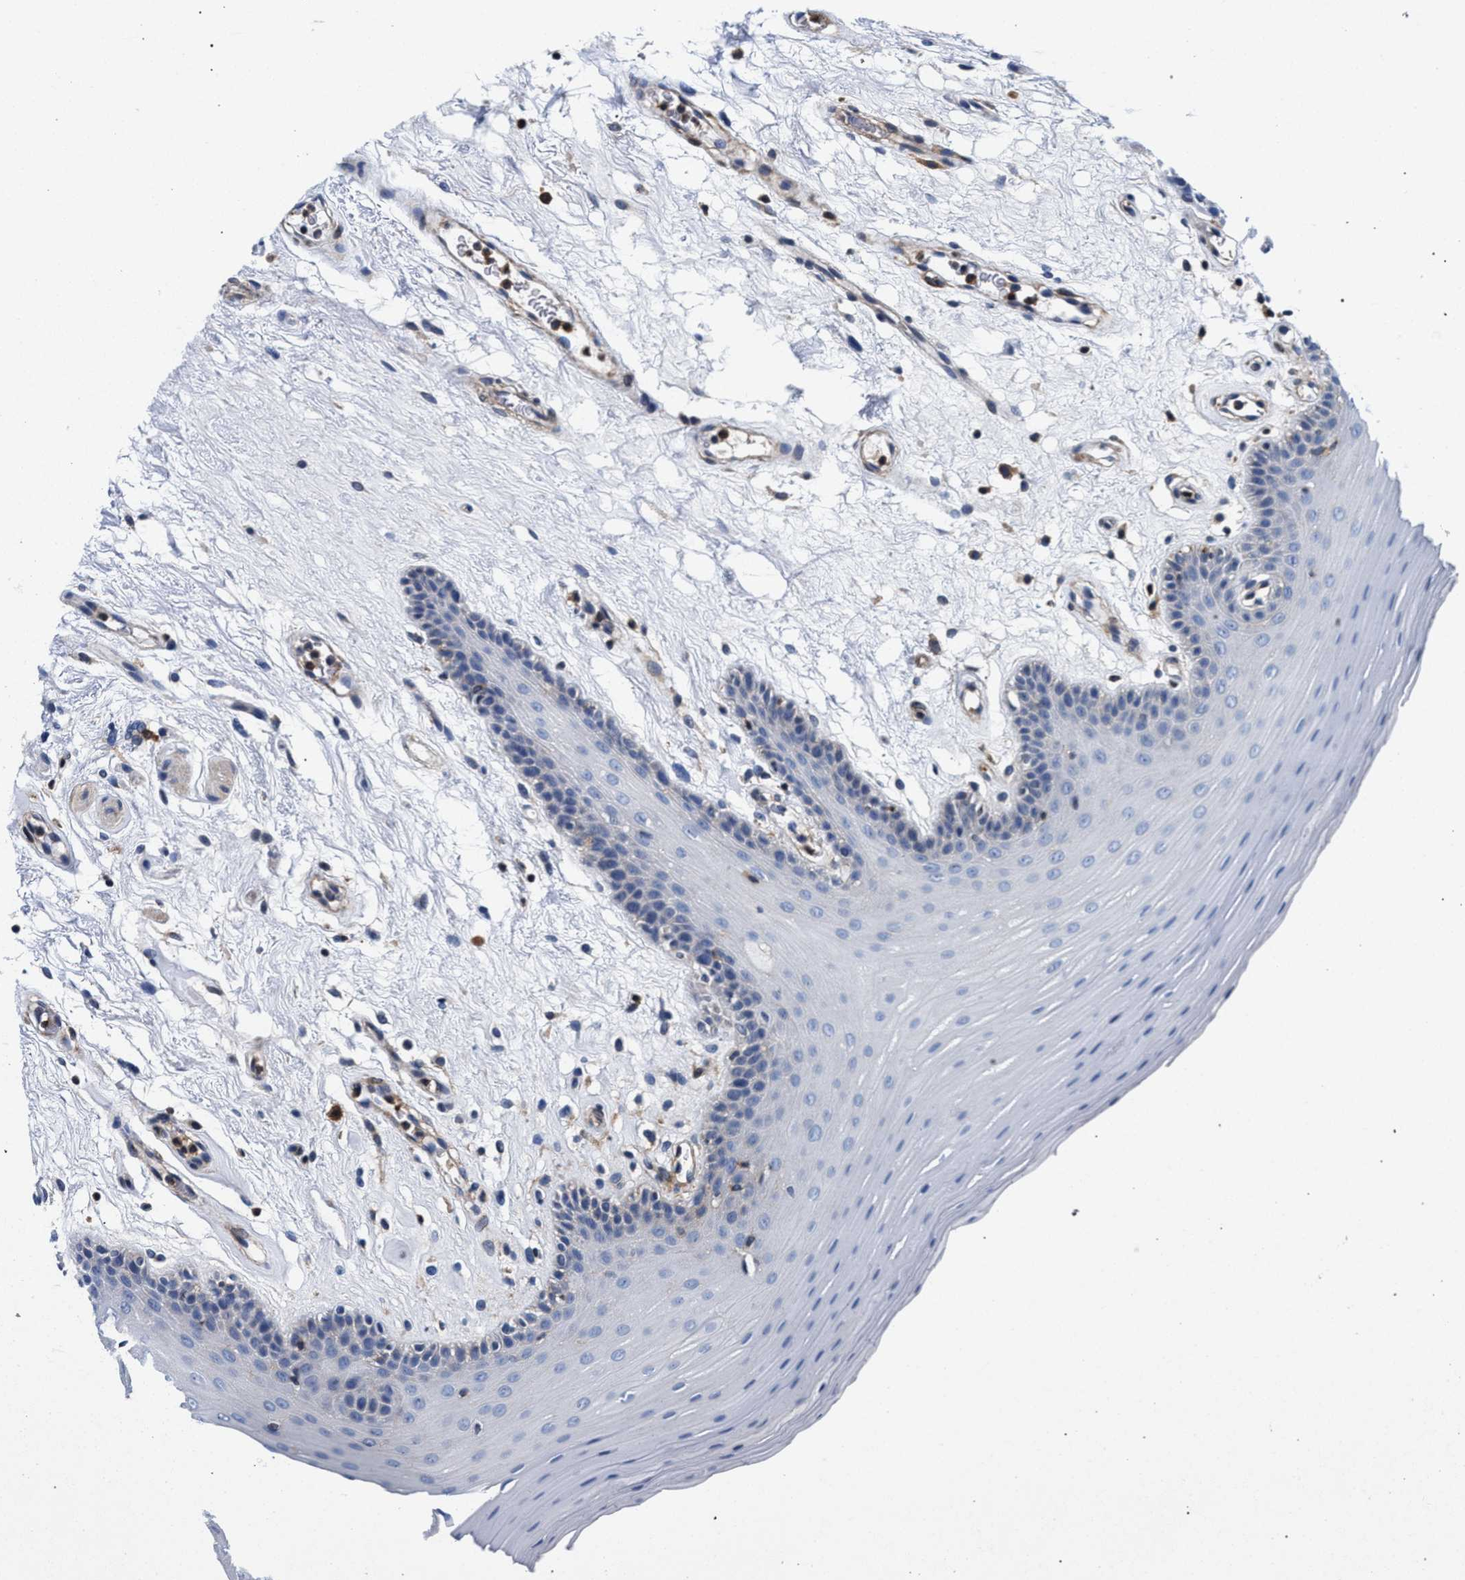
{"staining": {"intensity": "negative", "quantity": "none", "location": "none"}, "tissue": "oral mucosa", "cell_type": "Squamous epithelial cells", "image_type": "normal", "snomed": [{"axis": "morphology", "description": "Normal tissue, NOS"}, {"axis": "morphology", "description": "Squamous cell carcinoma, NOS"}, {"axis": "topography", "description": "Skeletal muscle"}, {"axis": "topography", "description": "Oral tissue"}, {"axis": "topography", "description": "Head-Neck"}], "caption": "A high-resolution photomicrograph shows immunohistochemistry (IHC) staining of normal oral mucosa, which shows no significant expression in squamous epithelial cells.", "gene": "LASP1", "patient": {"sex": "male", "age": 71}}